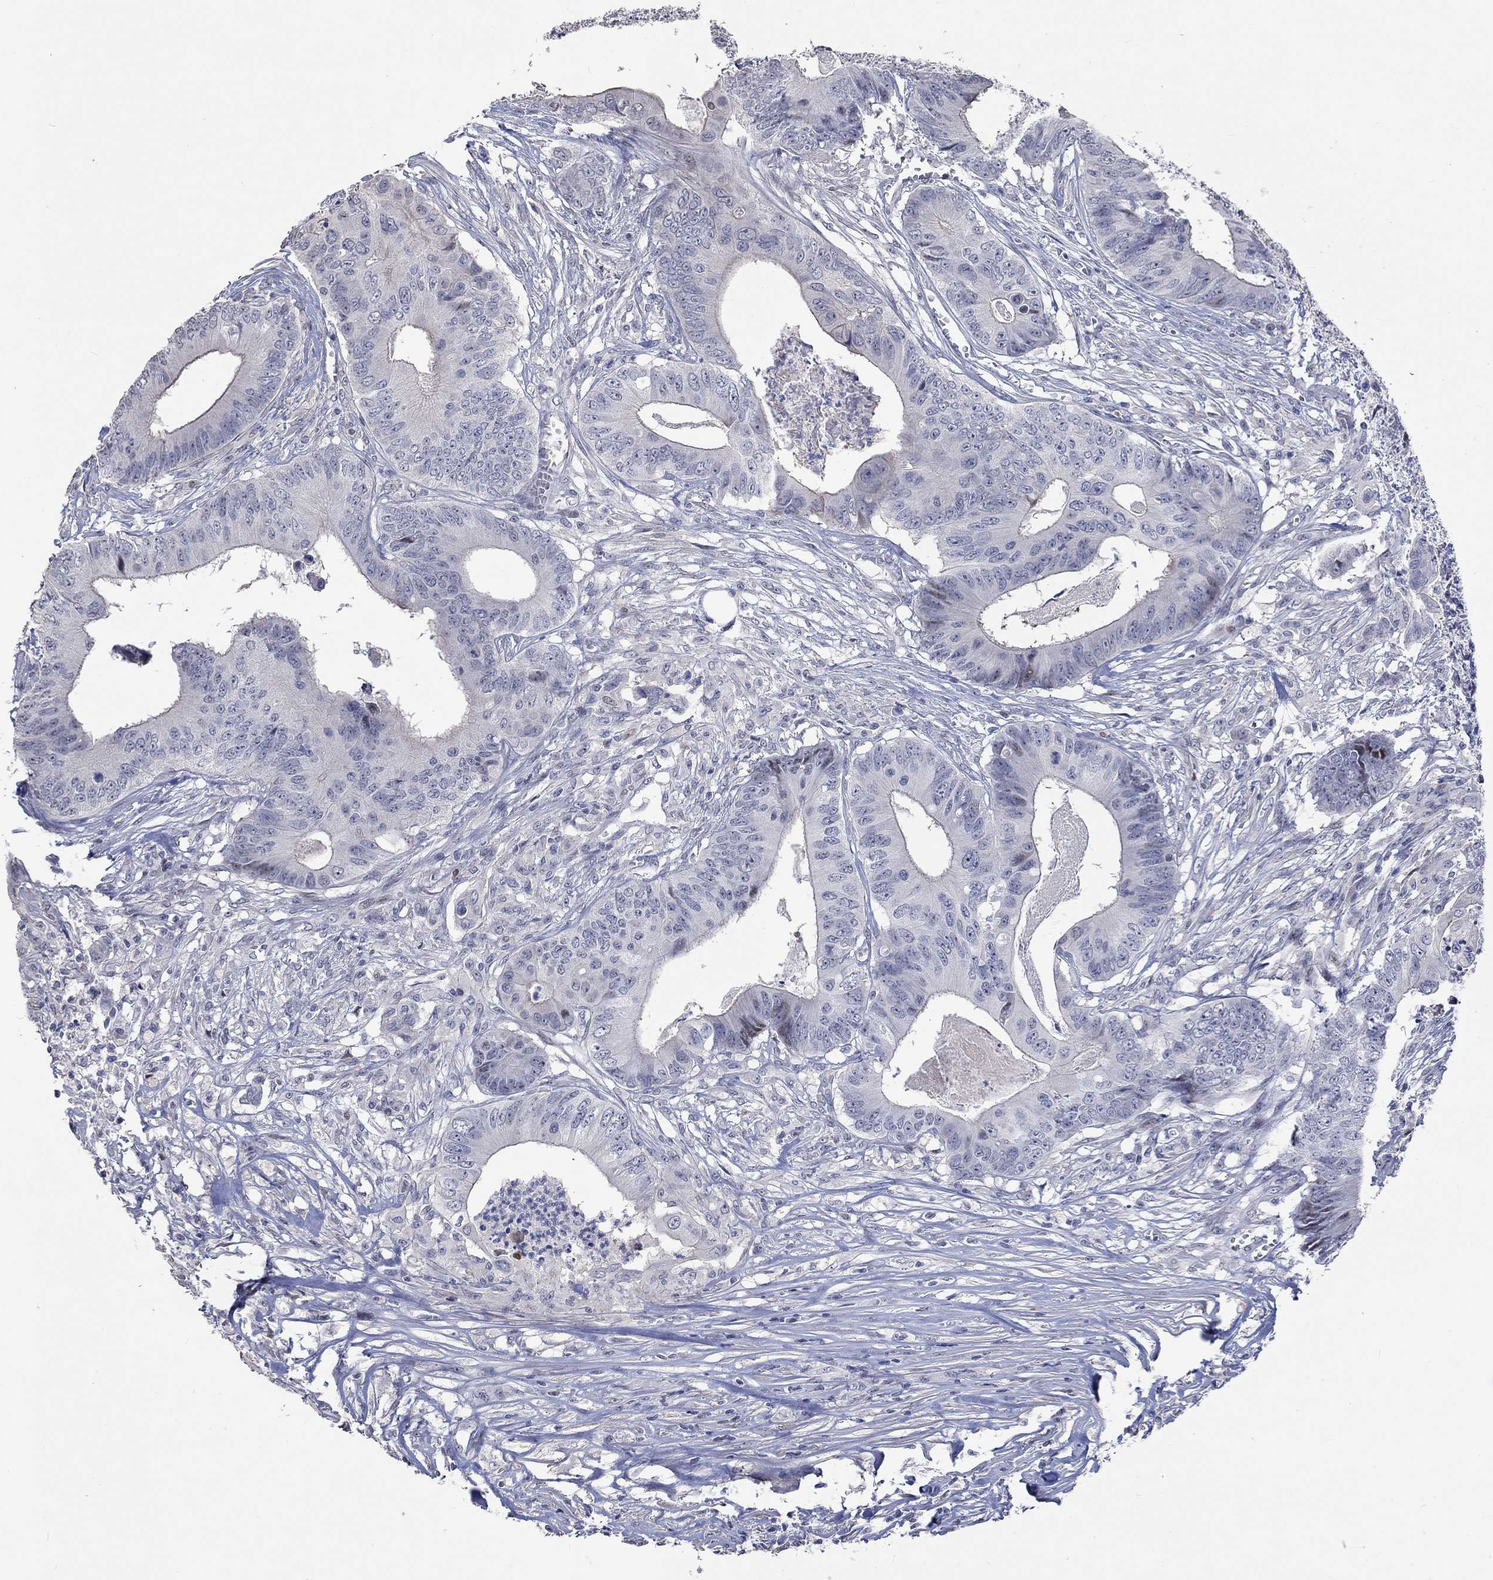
{"staining": {"intensity": "negative", "quantity": "none", "location": "none"}, "tissue": "colorectal cancer", "cell_type": "Tumor cells", "image_type": "cancer", "snomed": [{"axis": "morphology", "description": "Adenocarcinoma, NOS"}, {"axis": "topography", "description": "Colon"}], "caption": "IHC histopathology image of neoplastic tissue: colorectal adenocarcinoma stained with DAB (3,3'-diaminobenzidine) reveals no significant protein staining in tumor cells. (Brightfield microscopy of DAB immunohistochemistry at high magnification).", "gene": "PNMA5", "patient": {"sex": "male", "age": 84}}